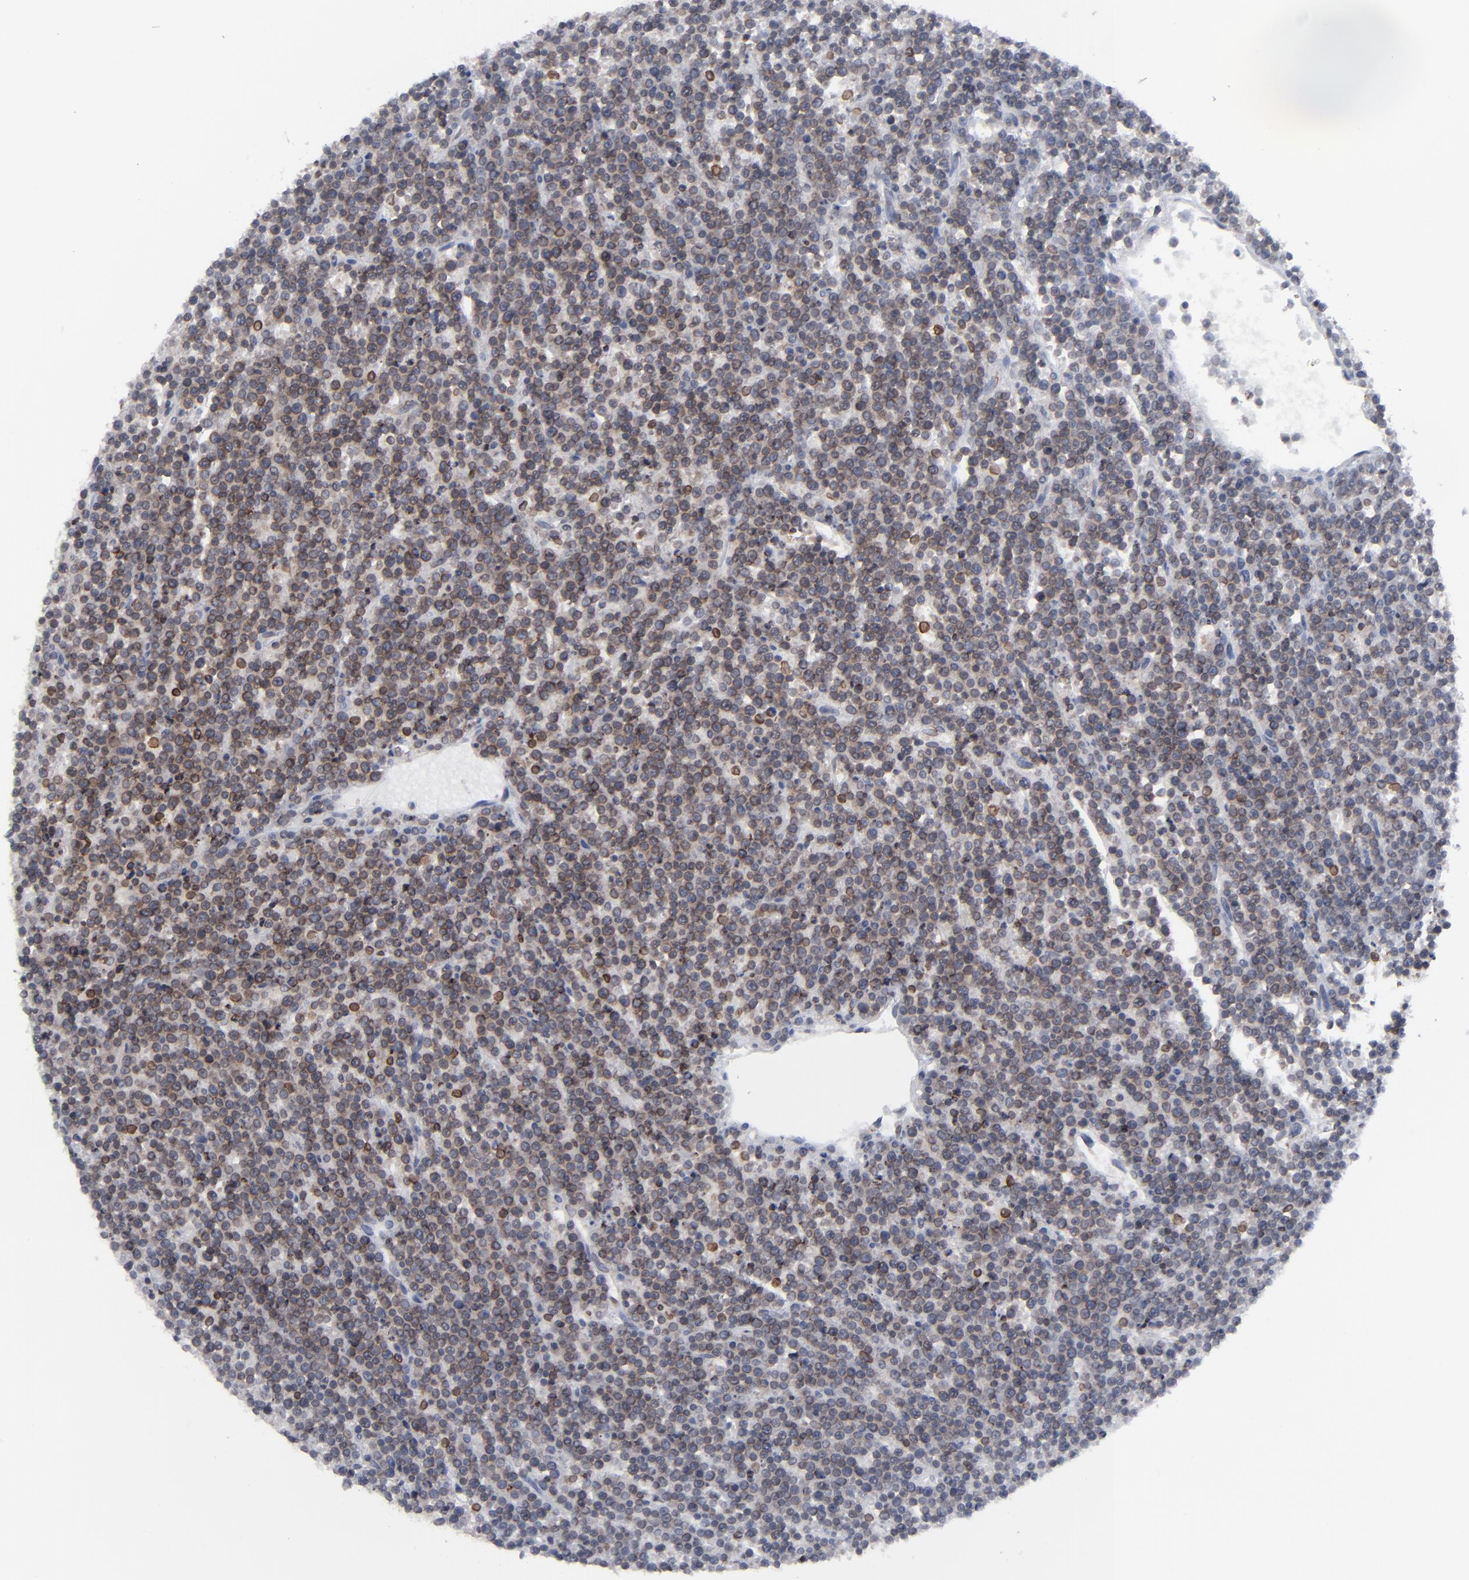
{"staining": {"intensity": "moderate", "quantity": ">75%", "location": "cytoplasmic/membranous"}, "tissue": "lymphoma", "cell_type": "Tumor cells", "image_type": "cancer", "snomed": [{"axis": "morphology", "description": "Malignant lymphoma, non-Hodgkin's type, High grade"}, {"axis": "topography", "description": "Ovary"}], "caption": "Lymphoma stained with a brown dye reveals moderate cytoplasmic/membranous positive expression in approximately >75% of tumor cells.", "gene": "NUP88", "patient": {"sex": "female", "age": 56}}